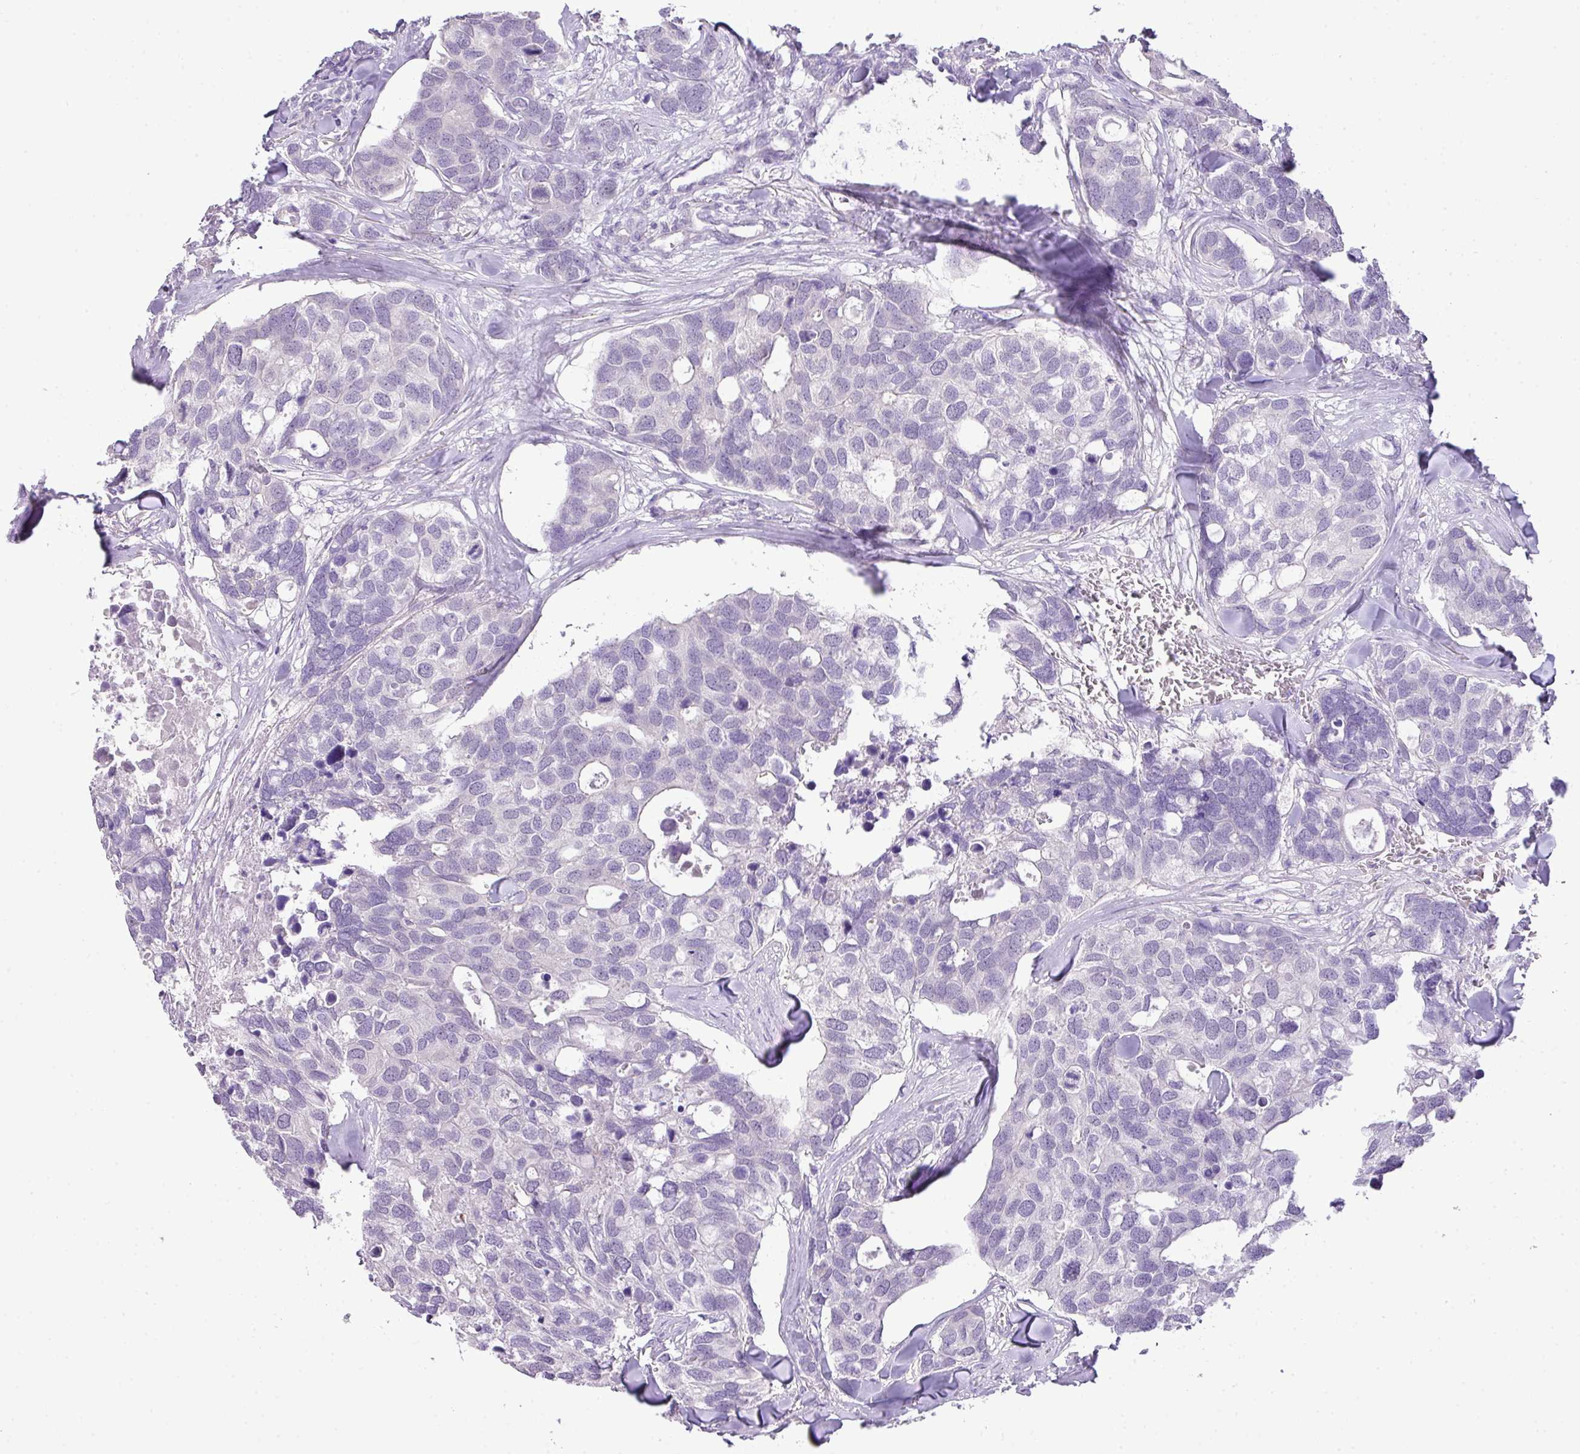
{"staining": {"intensity": "negative", "quantity": "none", "location": "none"}, "tissue": "breast cancer", "cell_type": "Tumor cells", "image_type": "cancer", "snomed": [{"axis": "morphology", "description": "Duct carcinoma"}, {"axis": "topography", "description": "Breast"}], "caption": "Tumor cells show no significant positivity in invasive ductal carcinoma (breast).", "gene": "DIP2A", "patient": {"sex": "female", "age": 83}}